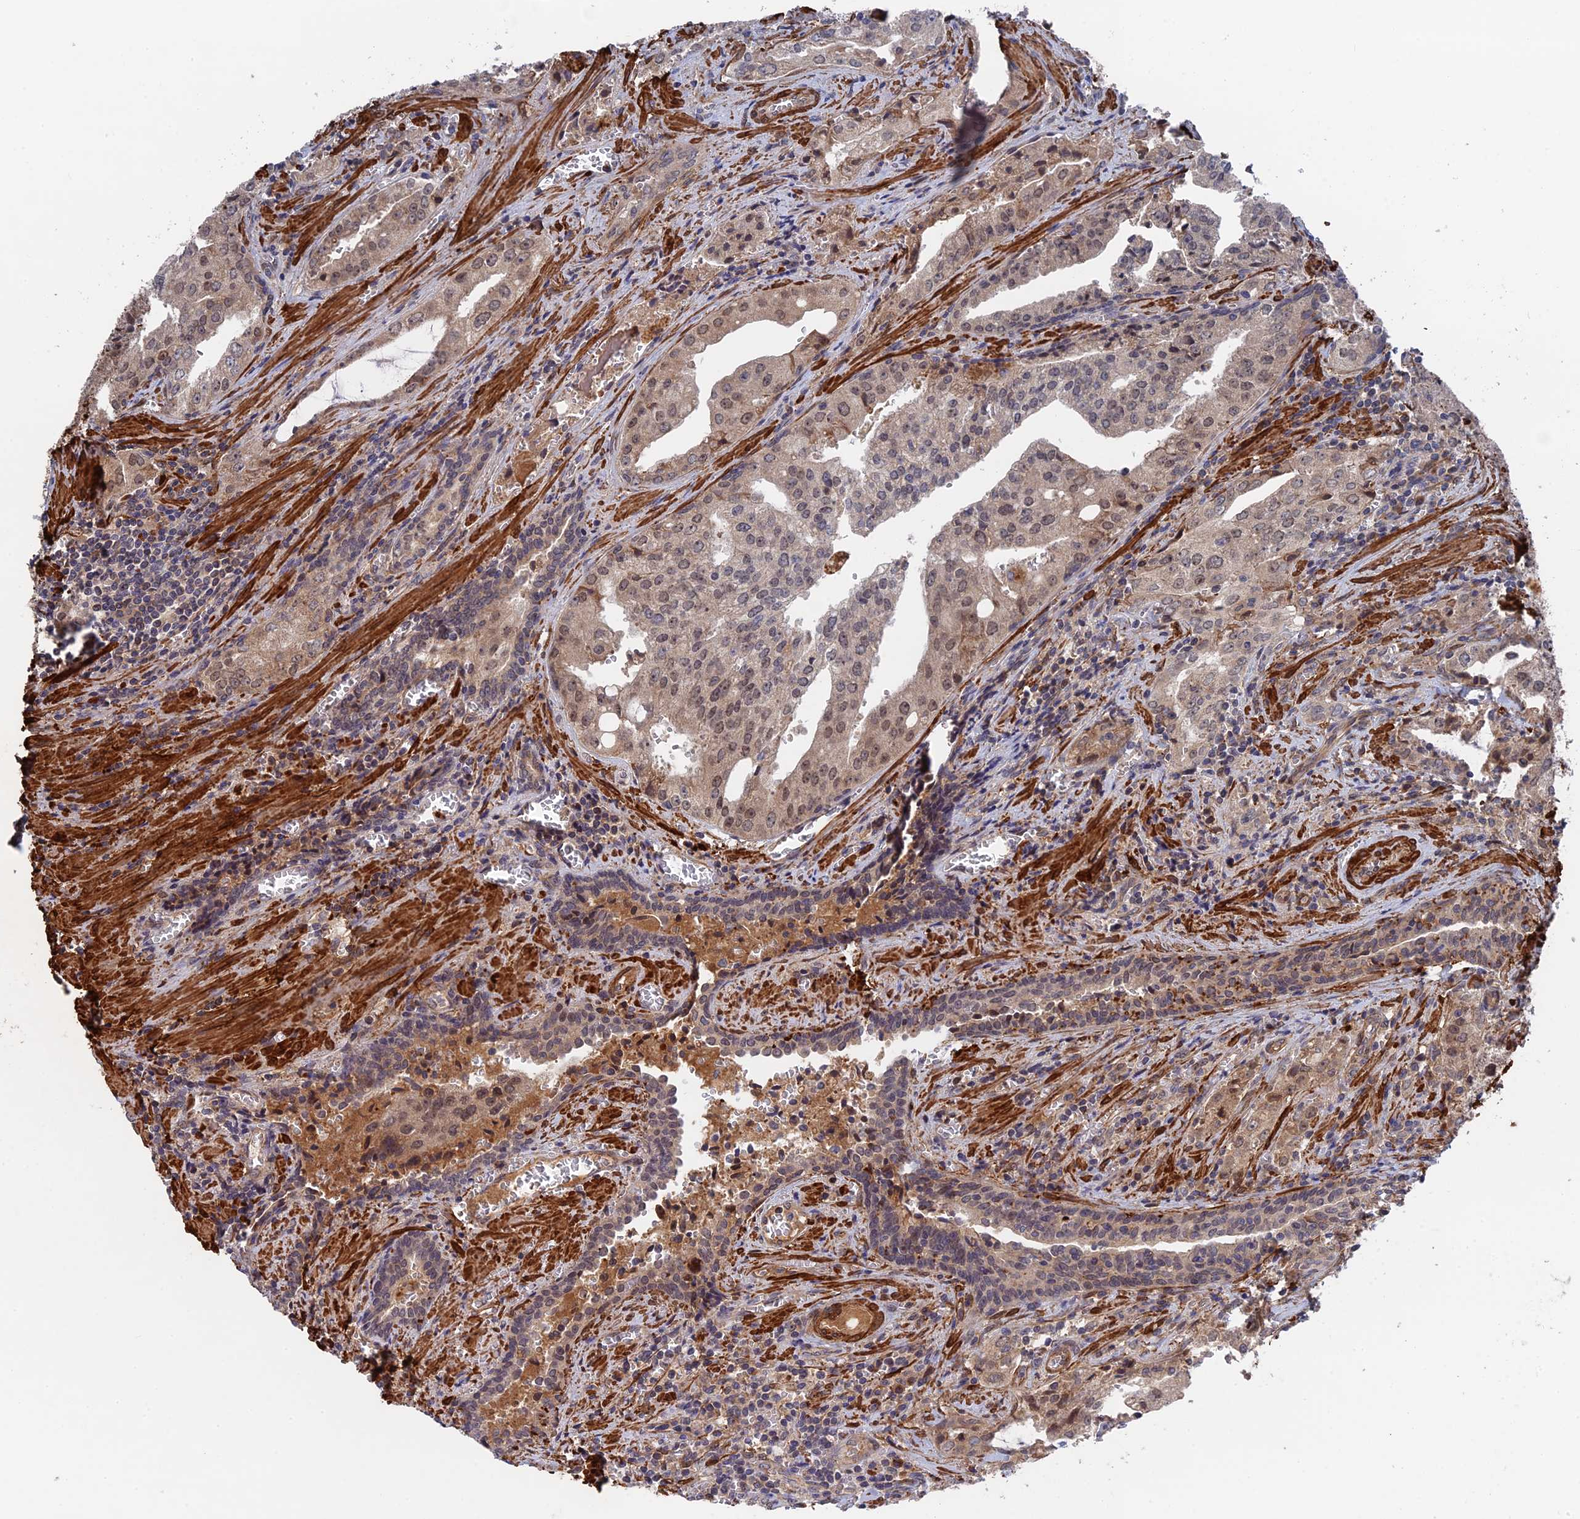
{"staining": {"intensity": "weak", "quantity": "25%-75%", "location": "cytoplasmic/membranous,nuclear"}, "tissue": "prostate cancer", "cell_type": "Tumor cells", "image_type": "cancer", "snomed": [{"axis": "morphology", "description": "Adenocarcinoma, High grade"}, {"axis": "topography", "description": "Prostate"}], "caption": "Immunohistochemical staining of prostate high-grade adenocarcinoma reveals low levels of weak cytoplasmic/membranous and nuclear positivity in approximately 25%-75% of tumor cells.", "gene": "ZNF320", "patient": {"sex": "male", "age": 68}}